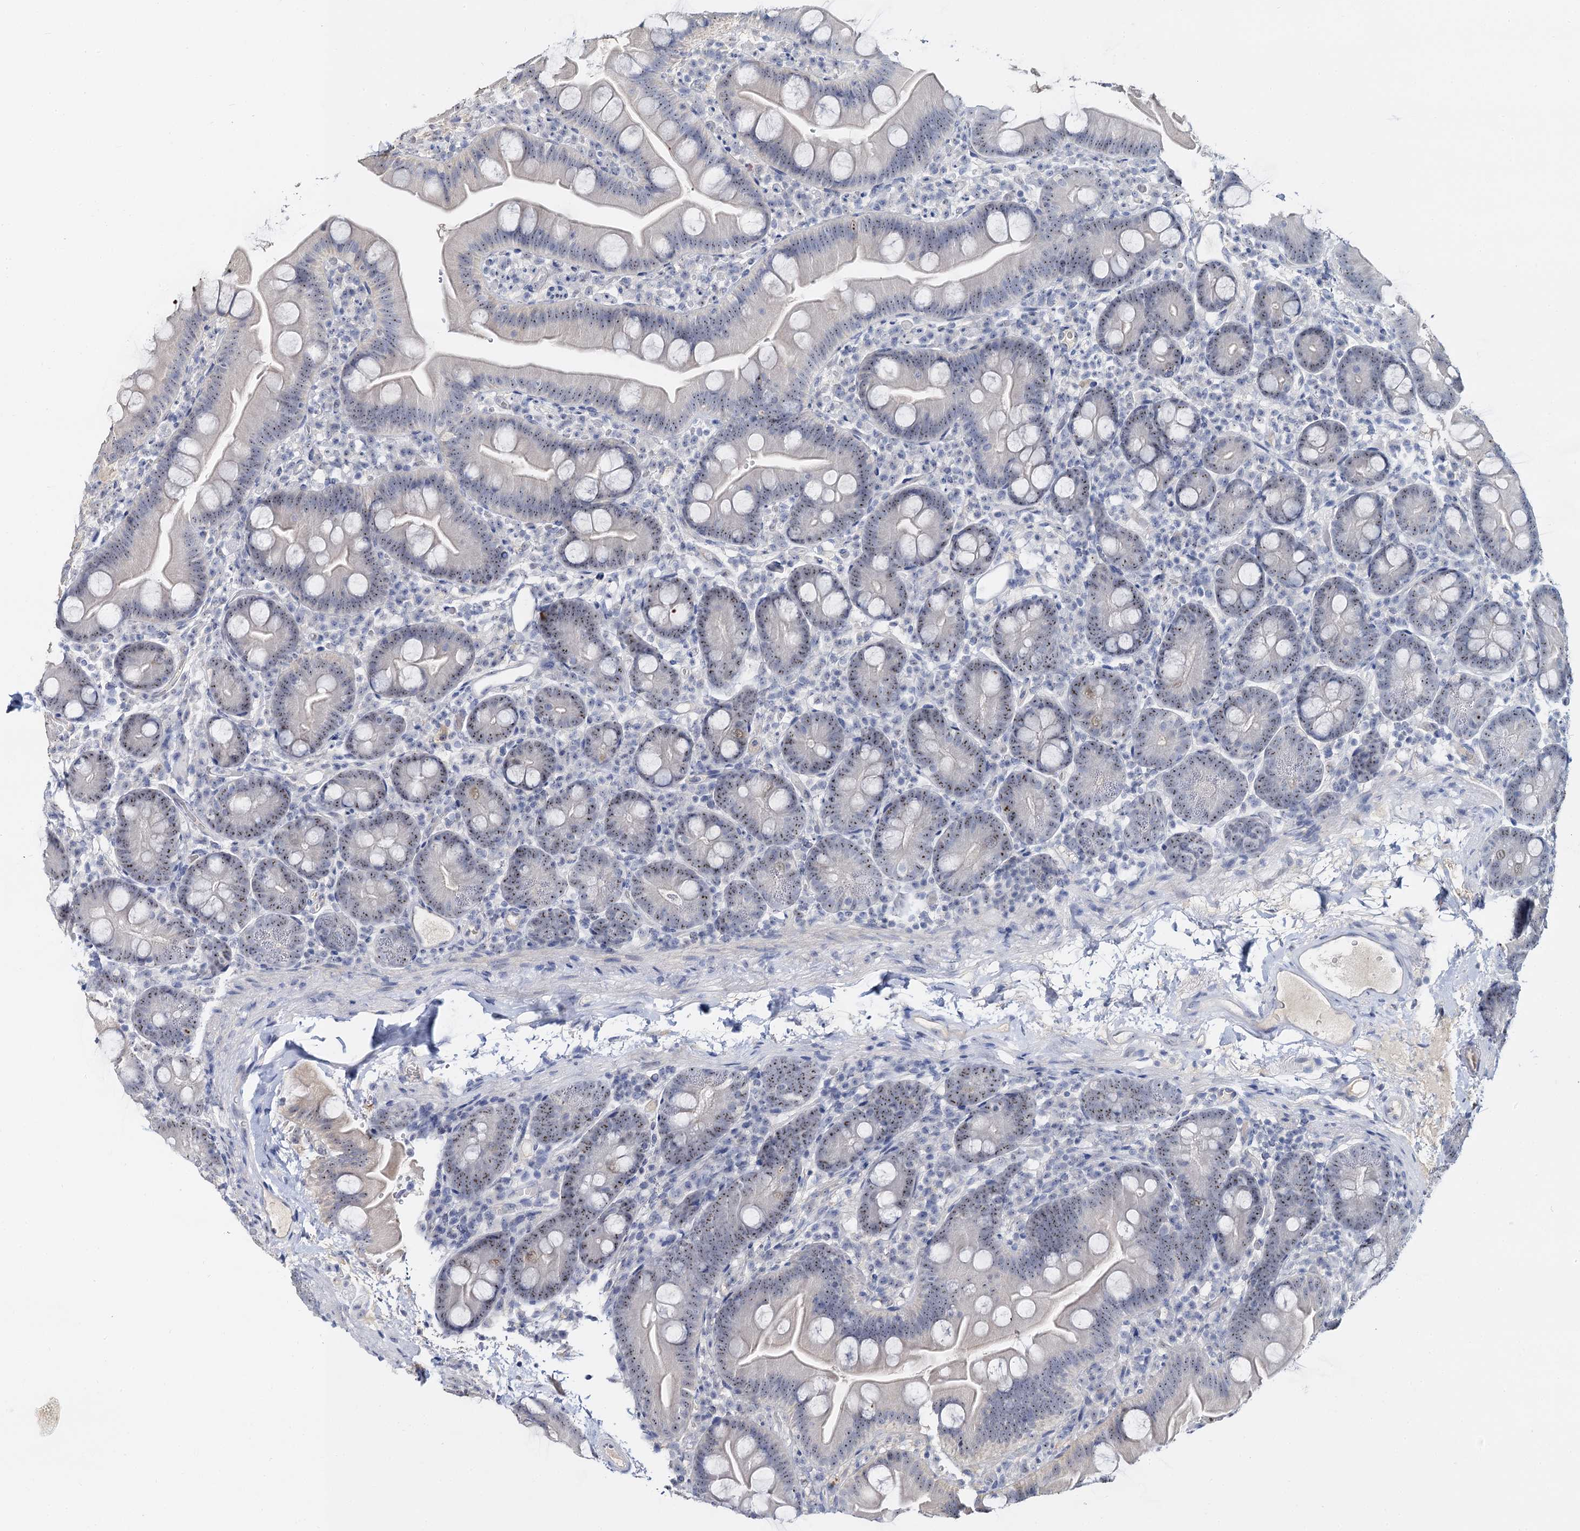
{"staining": {"intensity": "weak", "quantity": "25%-75%", "location": "nuclear"}, "tissue": "small intestine", "cell_type": "Glandular cells", "image_type": "normal", "snomed": [{"axis": "morphology", "description": "Normal tissue, NOS"}, {"axis": "topography", "description": "Small intestine"}], "caption": "Normal small intestine reveals weak nuclear expression in approximately 25%-75% of glandular cells.", "gene": "NOP2", "patient": {"sex": "female", "age": 68}}